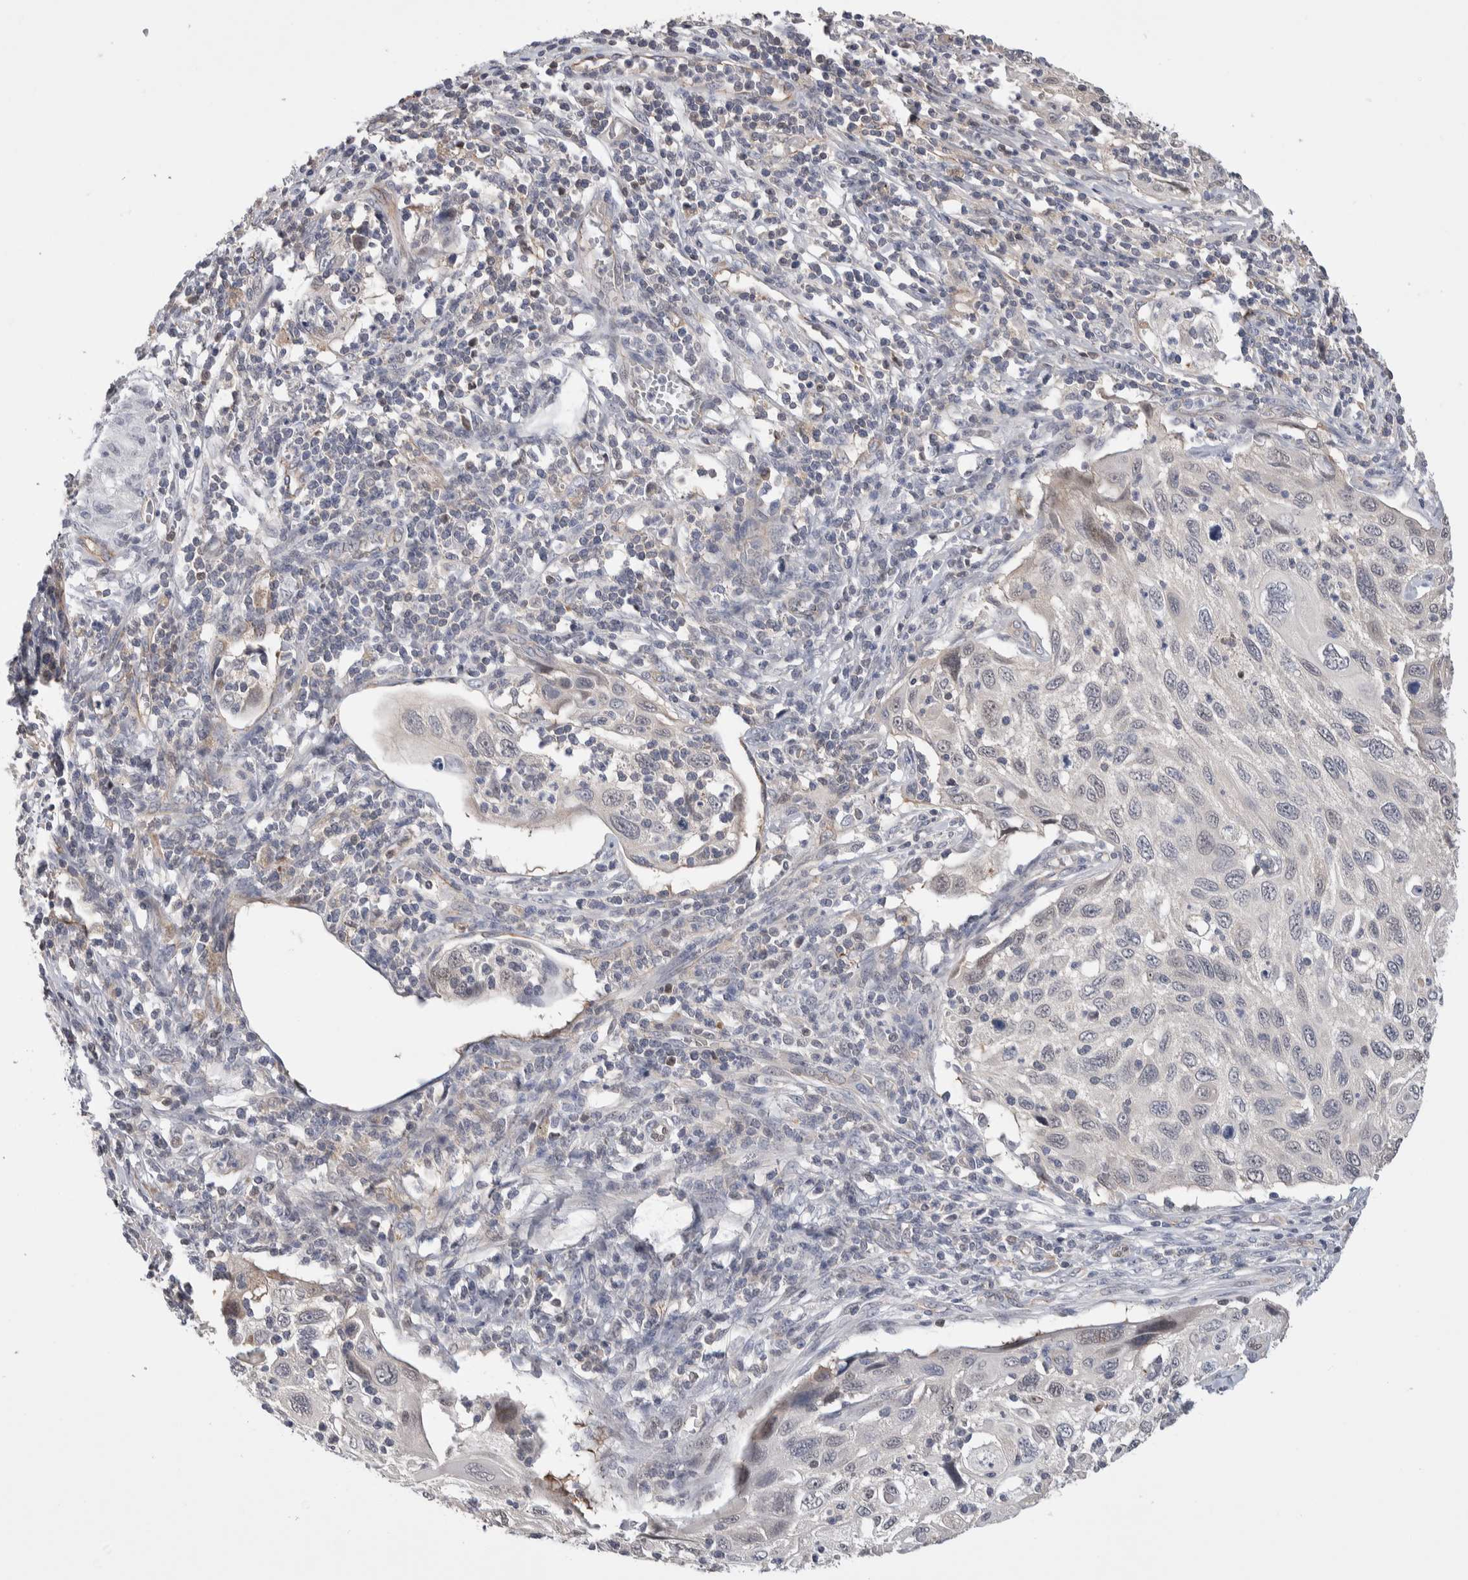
{"staining": {"intensity": "weak", "quantity": "<25%", "location": "nuclear"}, "tissue": "cervical cancer", "cell_type": "Tumor cells", "image_type": "cancer", "snomed": [{"axis": "morphology", "description": "Squamous cell carcinoma, NOS"}, {"axis": "topography", "description": "Cervix"}], "caption": "Protein analysis of squamous cell carcinoma (cervical) displays no significant expression in tumor cells. The staining was performed using DAB to visualize the protein expression in brown, while the nuclei were stained in blue with hematoxylin (Magnification: 20x).", "gene": "ZBTB49", "patient": {"sex": "female", "age": 70}}